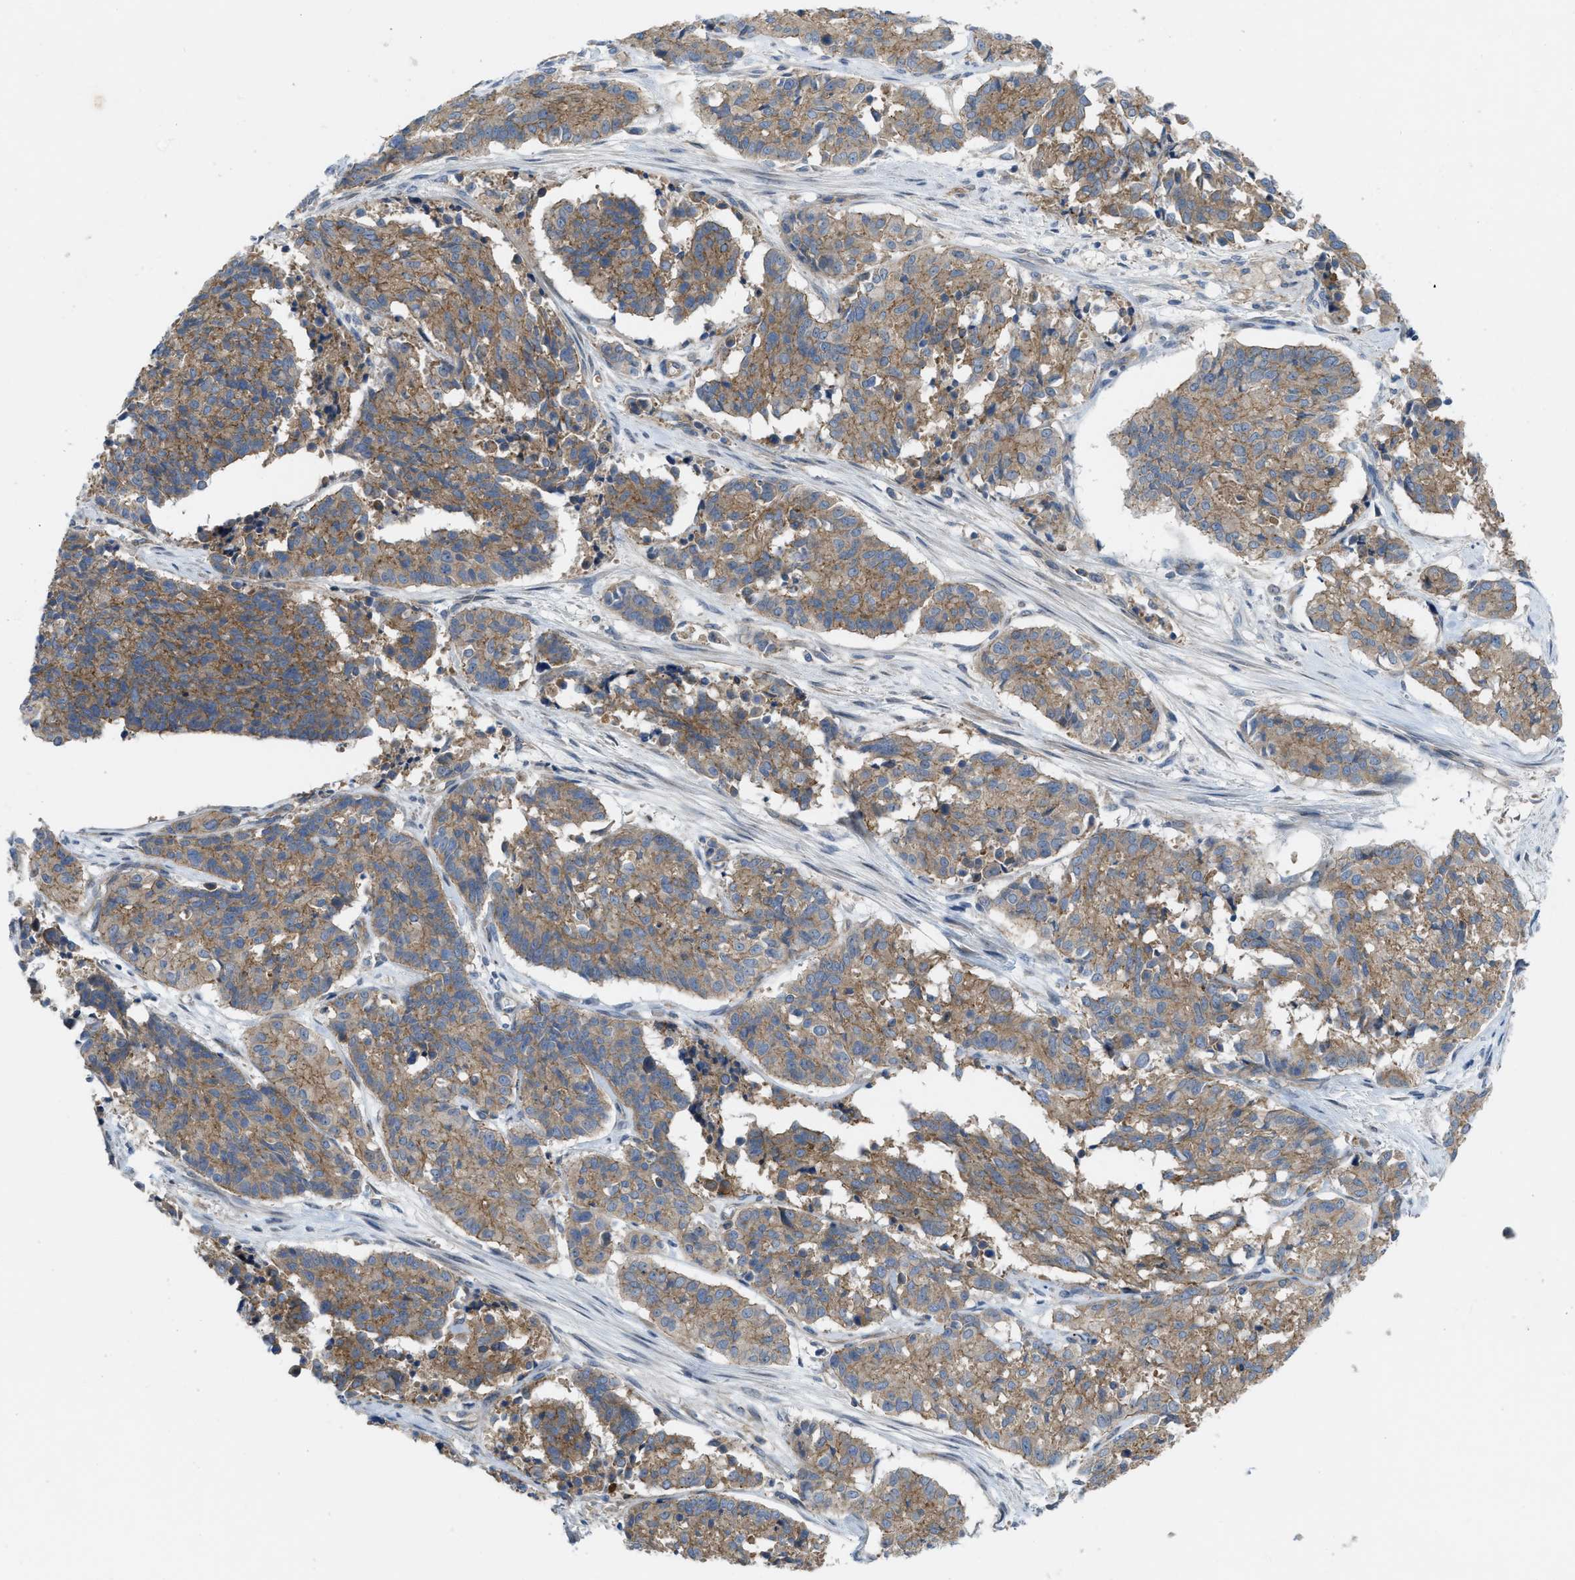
{"staining": {"intensity": "moderate", "quantity": ">75%", "location": "cytoplasmic/membranous"}, "tissue": "cervical cancer", "cell_type": "Tumor cells", "image_type": "cancer", "snomed": [{"axis": "morphology", "description": "Squamous cell carcinoma, NOS"}, {"axis": "topography", "description": "Cervix"}], "caption": "Immunohistochemical staining of human squamous cell carcinoma (cervical) exhibits medium levels of moderate cytoplasmic/membranous protein positivity in approximately >75% of tumor cells.", "gene": "MYO18A", "patient": {"sex": "female", "age": 35}}